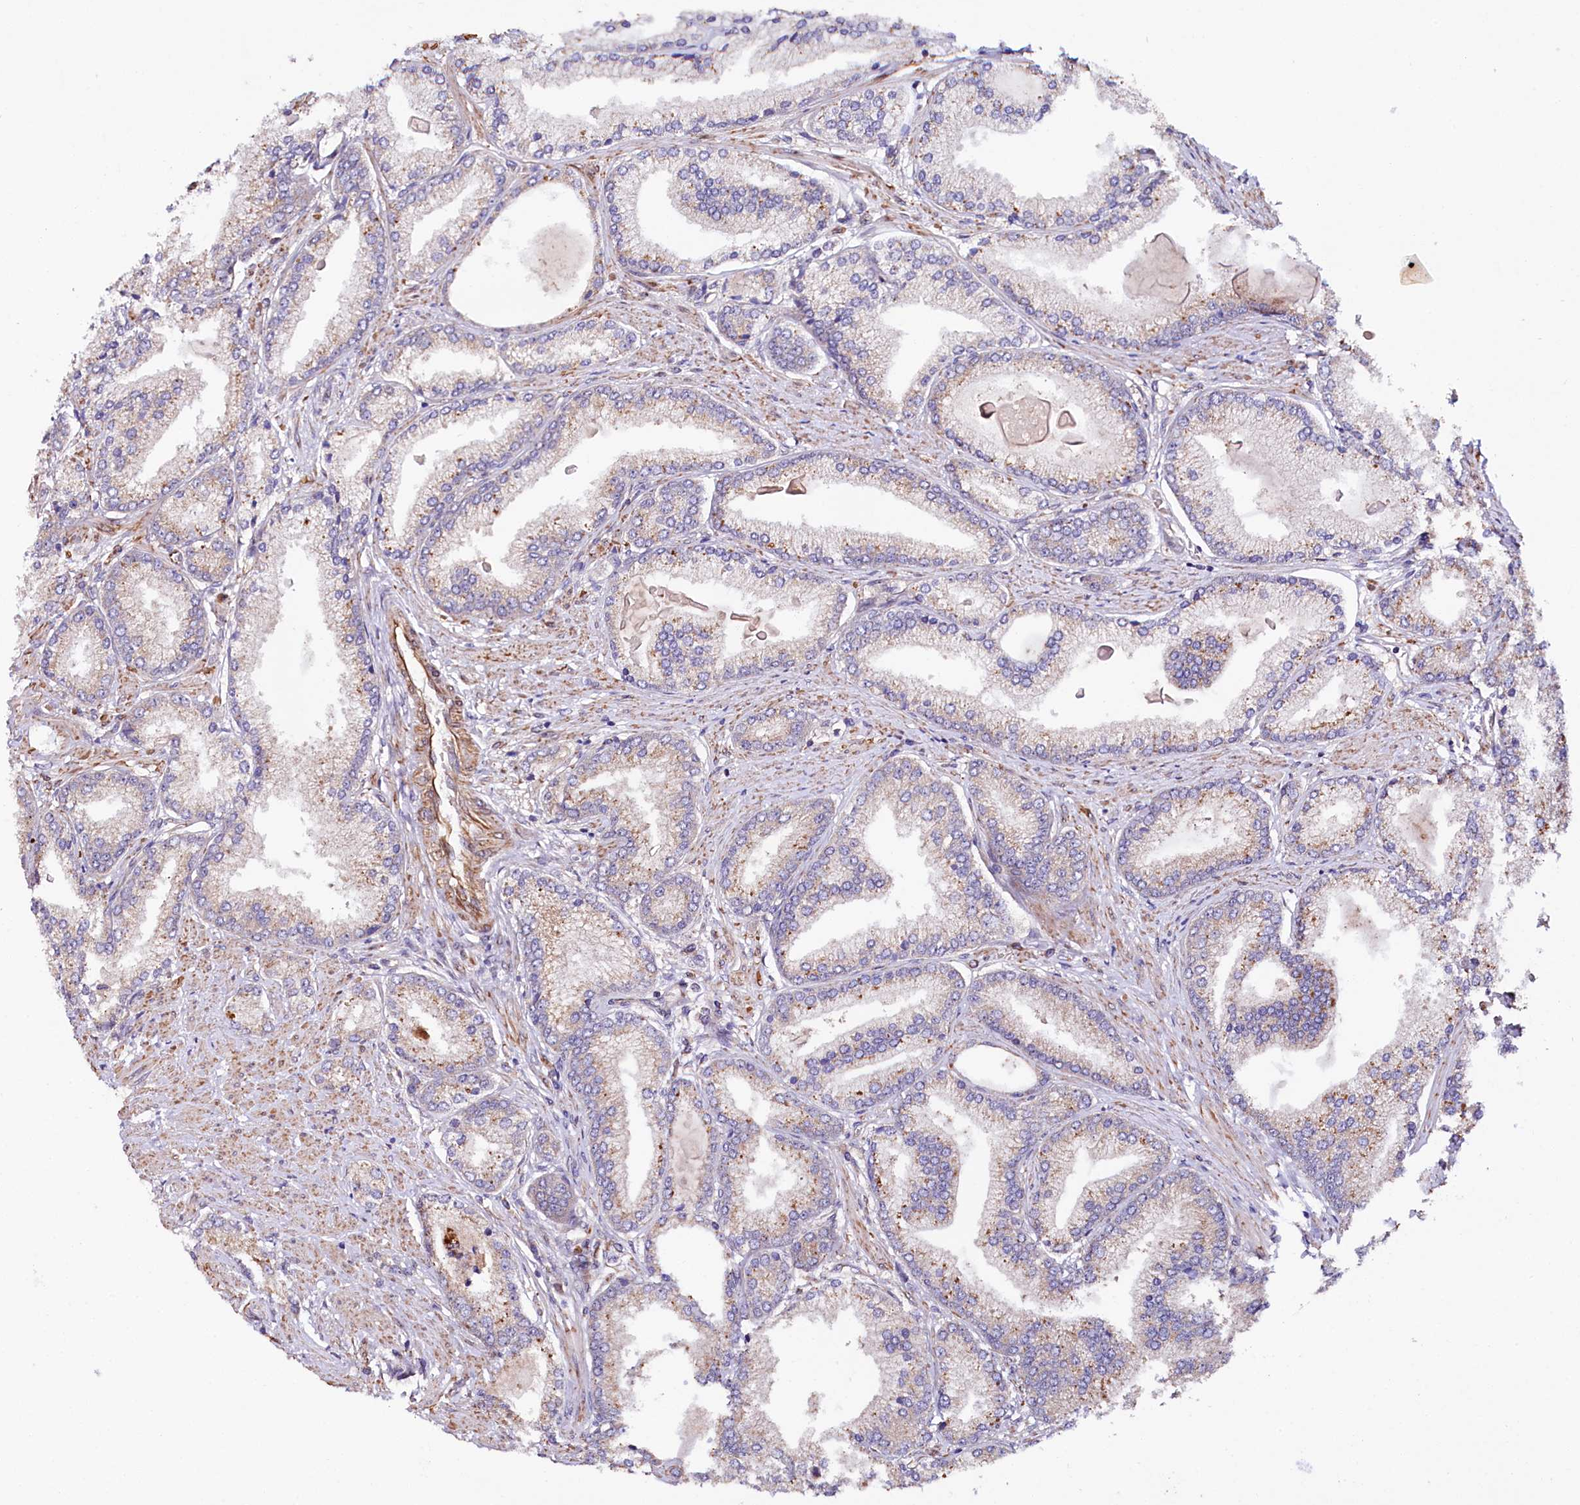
{"staining": {"intensity": "weak", "quantity": "<25%", "location": "cytoplasmic/membranous"}, "tissue": "prostate cancer", "cell_type": "Tumor cells", "image_type": "cancer", "snomed": [{"axis": "morphology", "description": "Adenocarcinoma, High grade"}, {"axis": "topography", "description": "Prostate"}], "caption": "The image shows no staining of tumor cells in prostate cancer (adenocarcinoma (high-grade)).", "gene": "TTC12", "patient": {"sex": "male", "age": 66}}